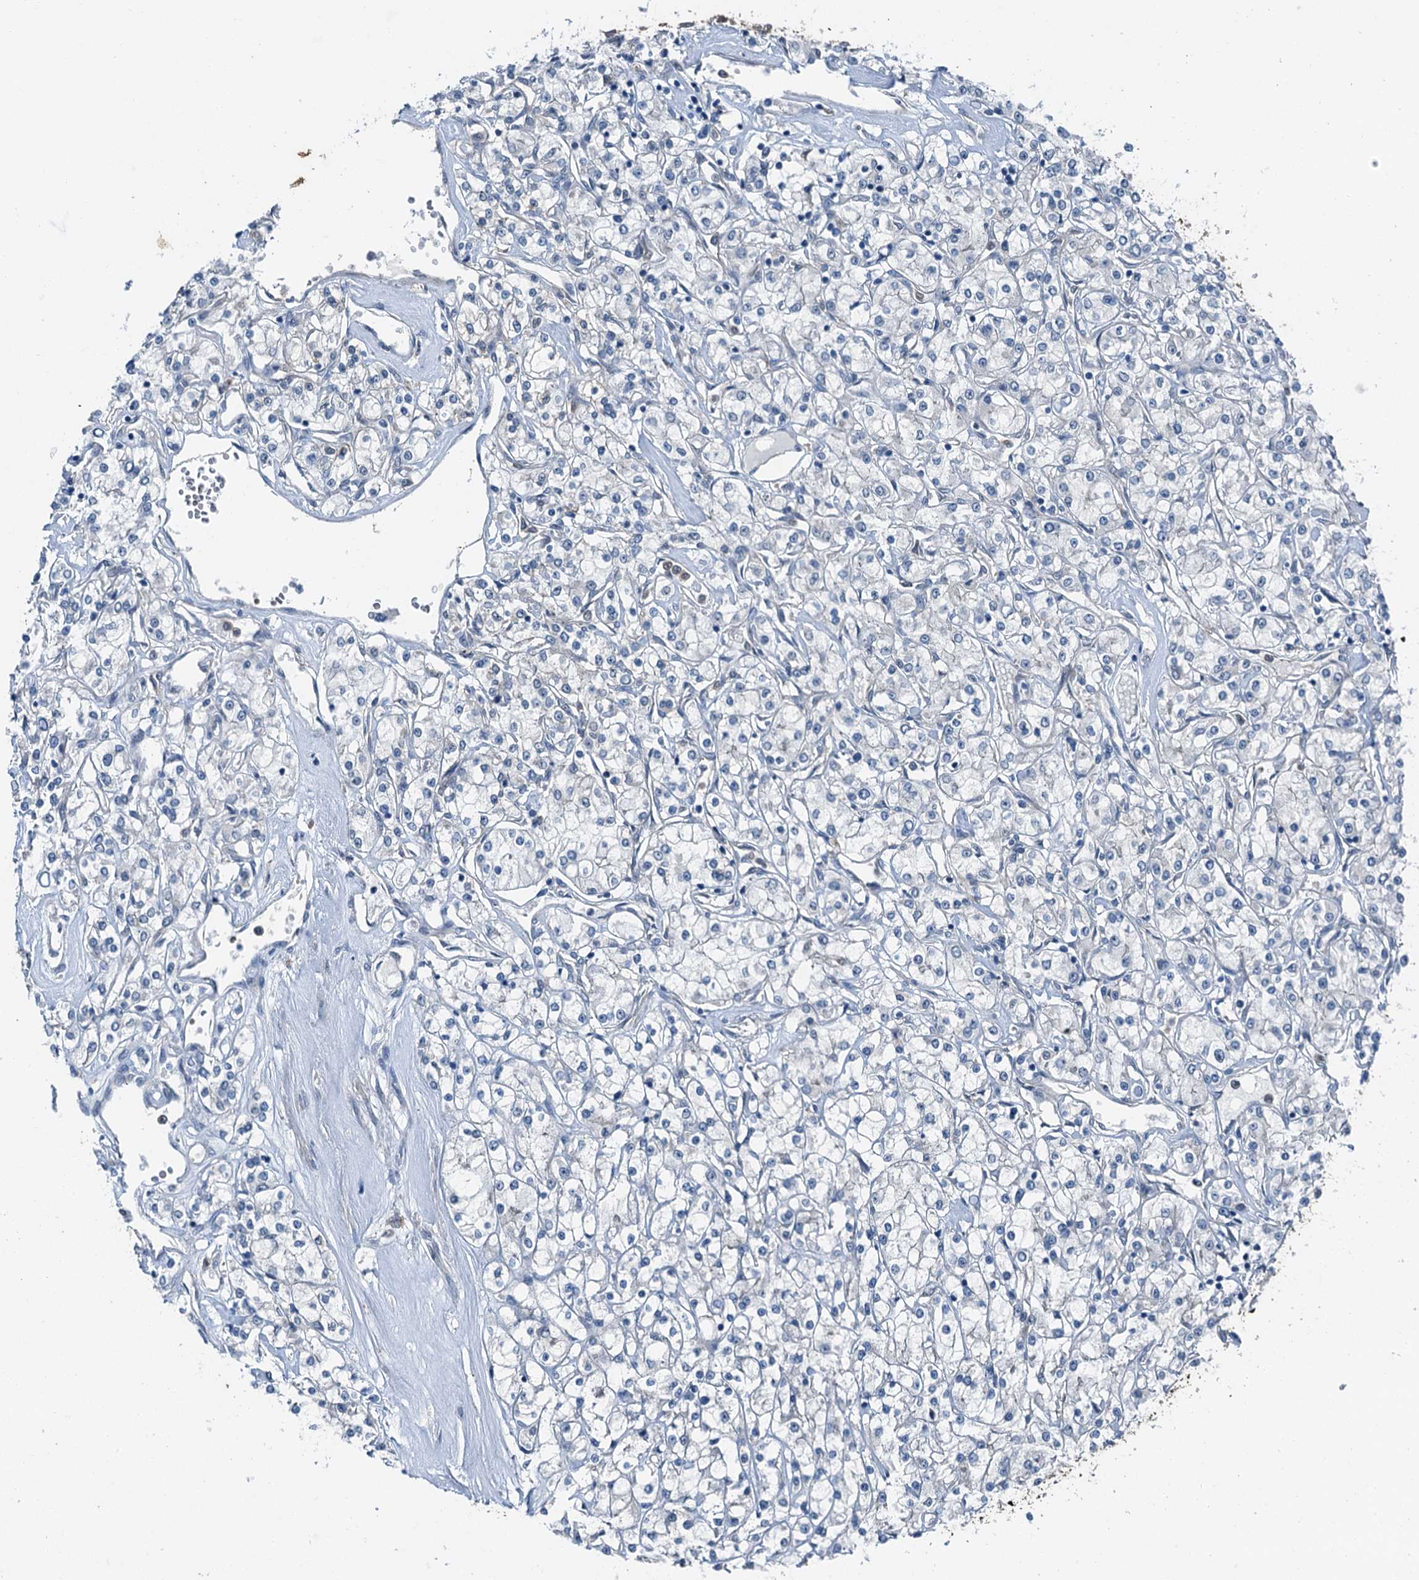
{"staining": {"intensity": "negative", "quantity": "none", "location": "none"}, "tissue": "renal cancer", "cell_type": "Tumor cells", "image_type": "cancer", "snomed": [{"axis": "morphology", "description": "Adenocarcinoma, NOS"}, {"axis": "topography", "description": "Kidney"}], "caption": "DAB immunohistochemical staining of human renal adenocarcinoma displays no significant staining in tumor cells. Brightfield microscopy of IHC stained with DAB (3,3'-diaminobenzidine) (brown) and hematoxylin (blue), captured at high magnification.", "gene": "RNH1", "patient": {"sex": "female", "age": 59}}